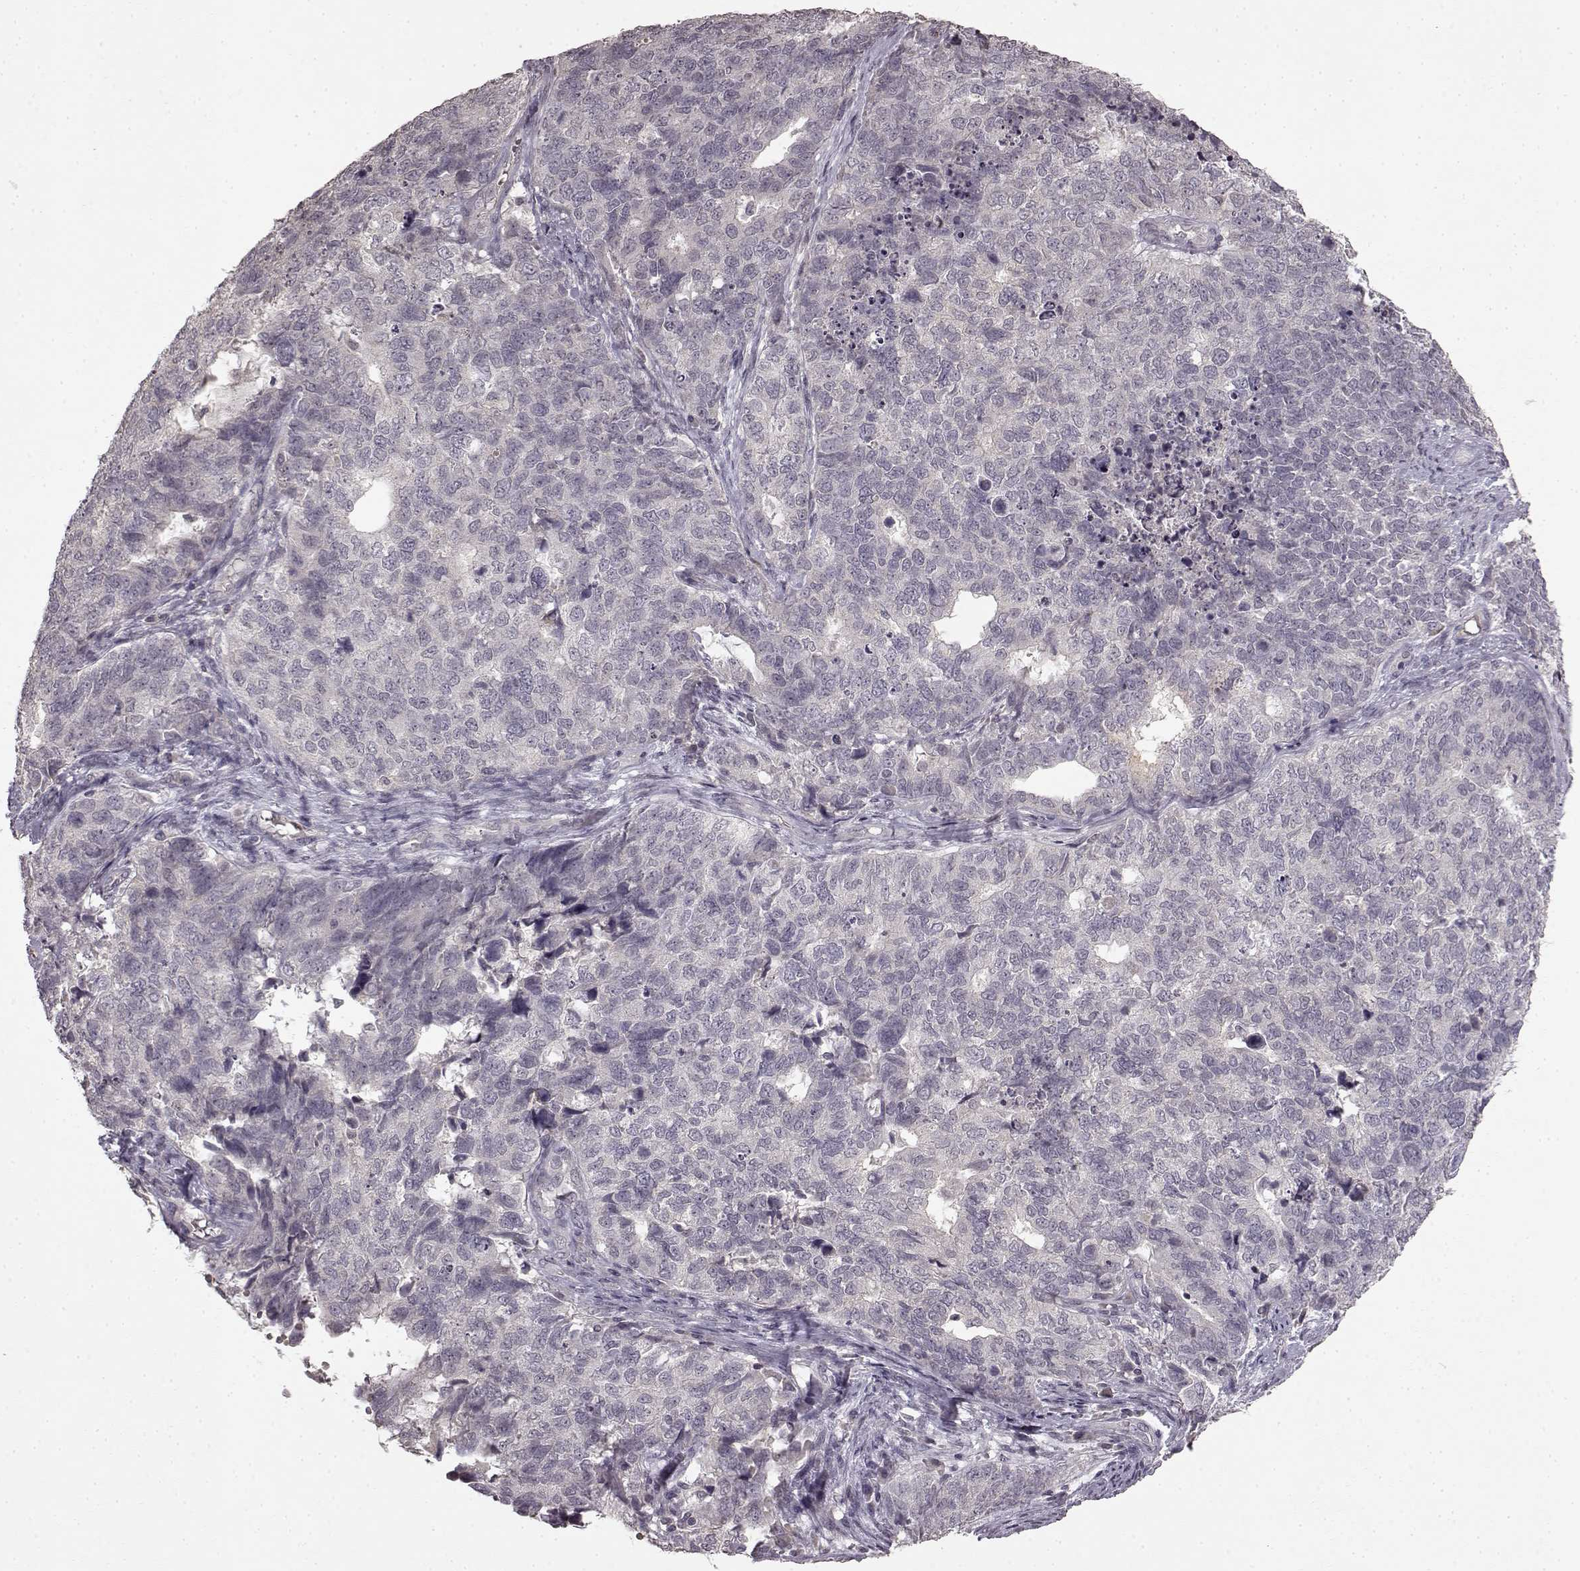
{"staining": {"intensity": "negative", "quantity": "none", "location": "none"}, "tissue": "cervical cancer", "cell_type": "Tumor cells", "image_type": "cancer", "snomed": [{"axis": "morphology", "description": "Squamous cell carcinoma, NOS"}, {"axis": "topography", "description": "Cervix"}], "caption": "High magnification brightfield microscopy of cervical squamous cell carcinoma stained with DAB (brown) and counterstained with hematoxylin (blue): tumor cells show no significant staining.", "gene": "LHB", "patient": {"sex": "female", "age": 63}}